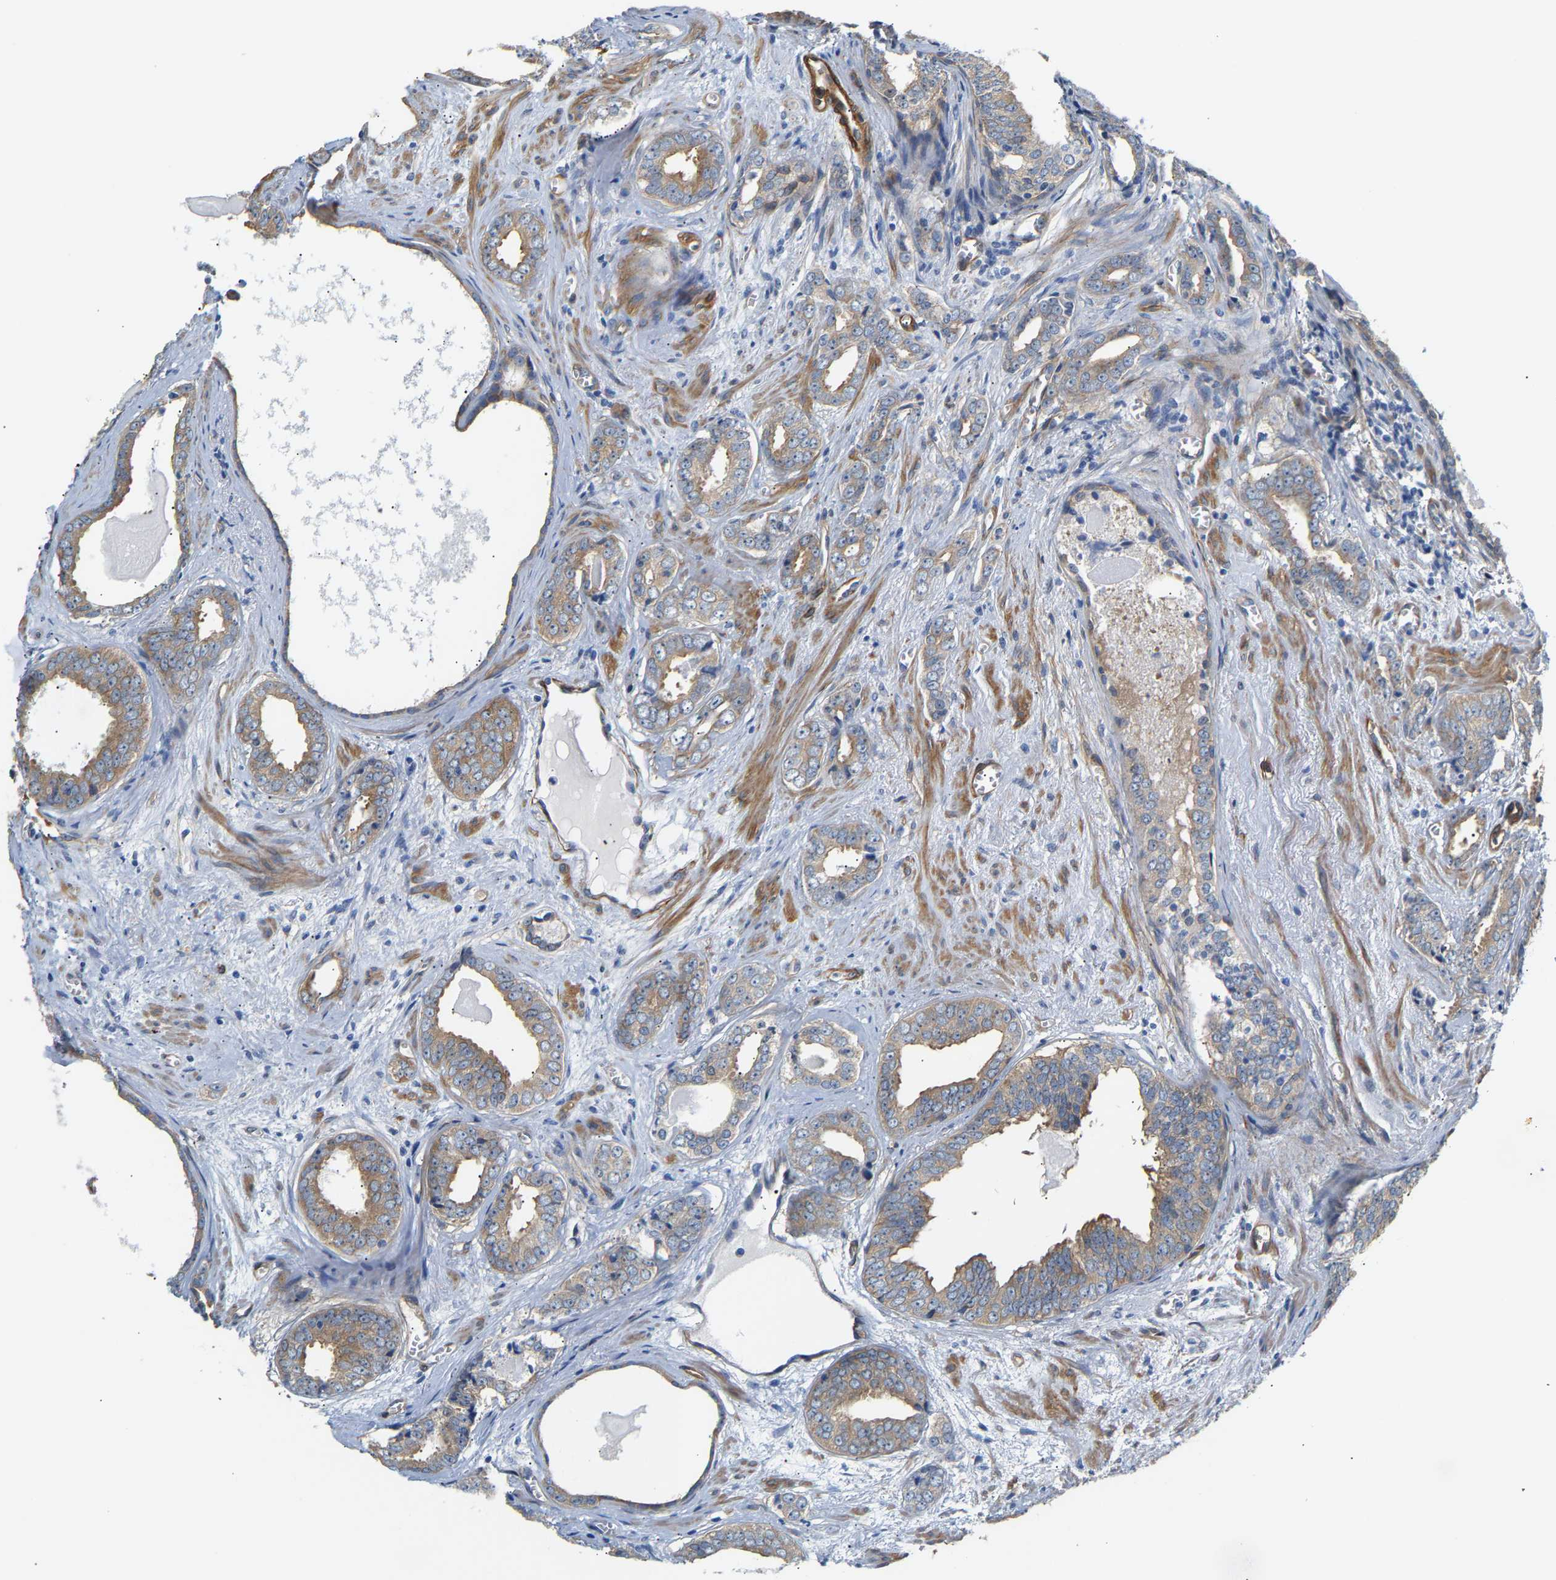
{"staining": {"intensity": "moderate", "quantity": "25%-75%", "location": "cytoplasmic/membranous"}, "tissue": "prostate cancer", "cell_type": "Tumor cells", "image_type": "cancer", "snomed": [{"axis": "morphology", "description": "Adenocarcinoma, Medium grade"}, {"axis": "topography", "description": "Prostate"}], "caption": "This is a micrograph of immunohistochemistry staining of medium-grade adenocarcinoma (prostate), which shows moderate positivity in the cytoplasmic/membranous of tumor cells.", "gene": "PAWR", "patient": {"sex": "male", "age": 79}}